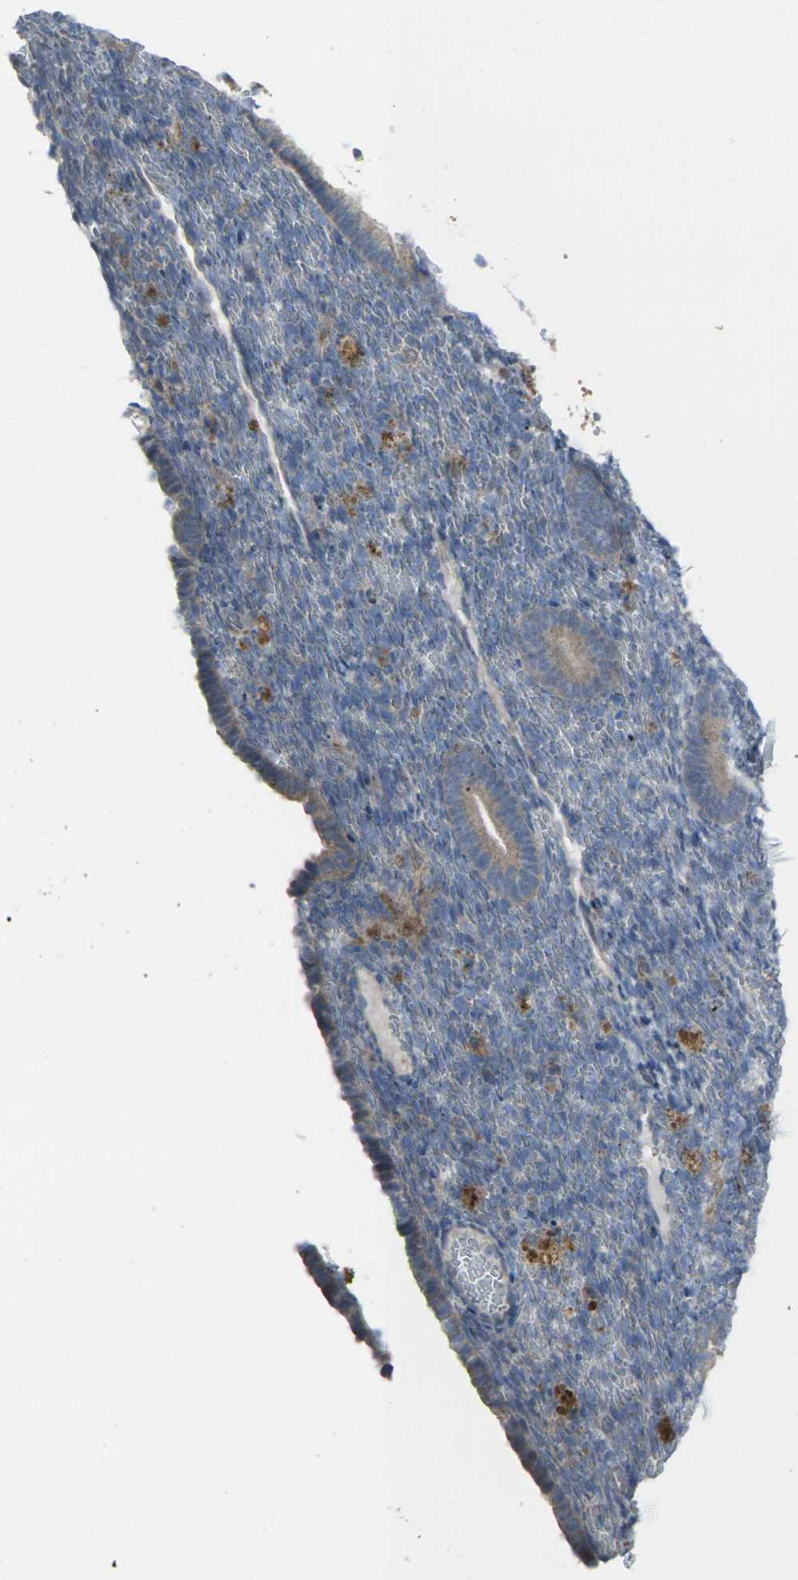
{"staining": {"intensity": "negative", "quantity": "none", "location": "none"}, "tissue": "endometrium", "cell_type": "Cells in endometrial stroma", "image_type": "normal", "snomed": [{"axis": "morphology", "description": "Normal tissue, NOS"}, {"axis": "topography", "description": "Endometrium"}], "caption": "A photomicrograph of endometrium stained for a protein displays no brown staining in cells in endometrial stroma.", "gene": "CCR10", "patient": {"sex": "female", "age": 51}}